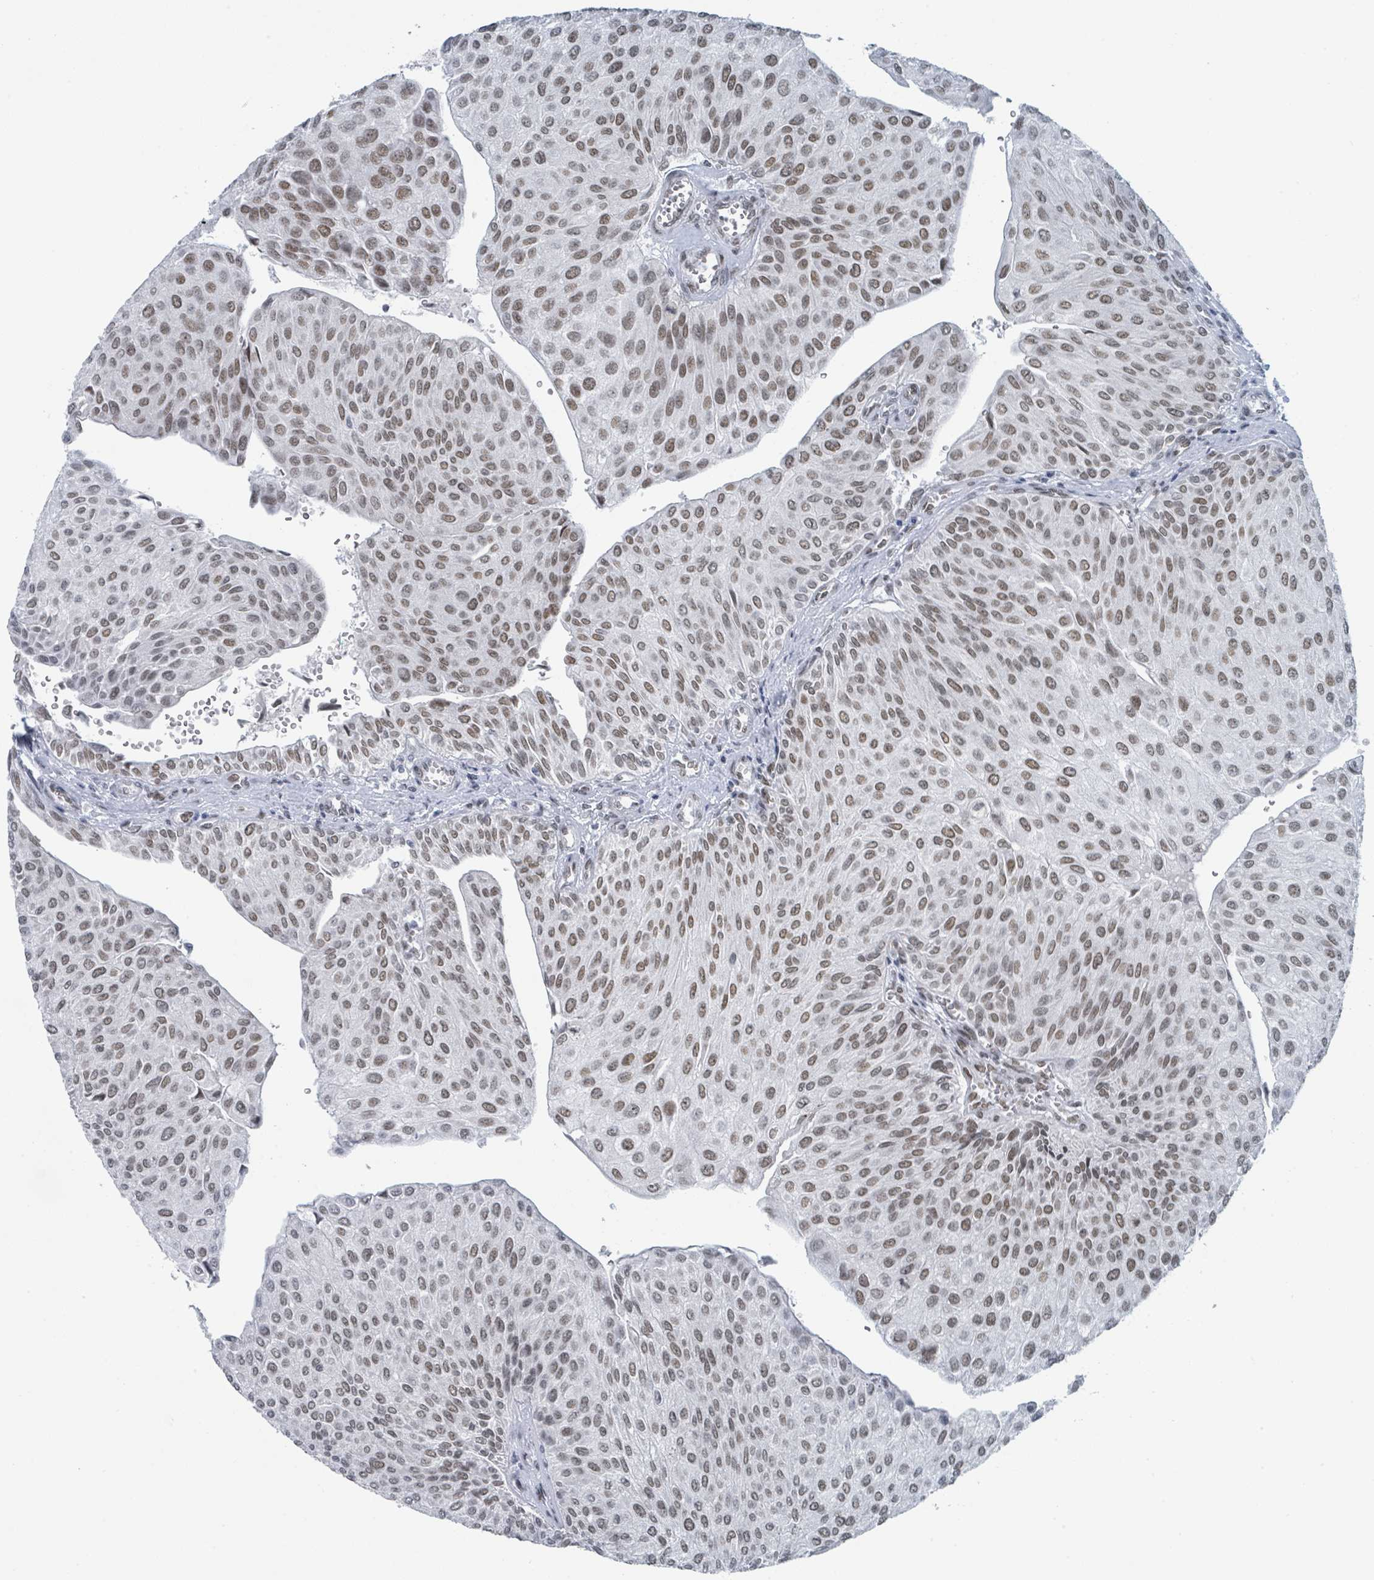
{"staining": {"intensity": "moderate", "quantity": ">75%", "location": "nuclear"}, "tissue": "urothelial cancer", "cell_type": "Tumor cells", "image_type": "cancer", "snomed": [{"axis": "morphology", "description": "Urothelial carcinoma, NOS"}, {"axis": "topography", "description": "Urinary bladder"}], "caption": "A medium amount of moderate nuclear expression is appreciated in approximately >75% of tumor cells in urothelial cancer tissue.", "gene": "EHMT2", "patient": {"sex": "male", "age": 67}}